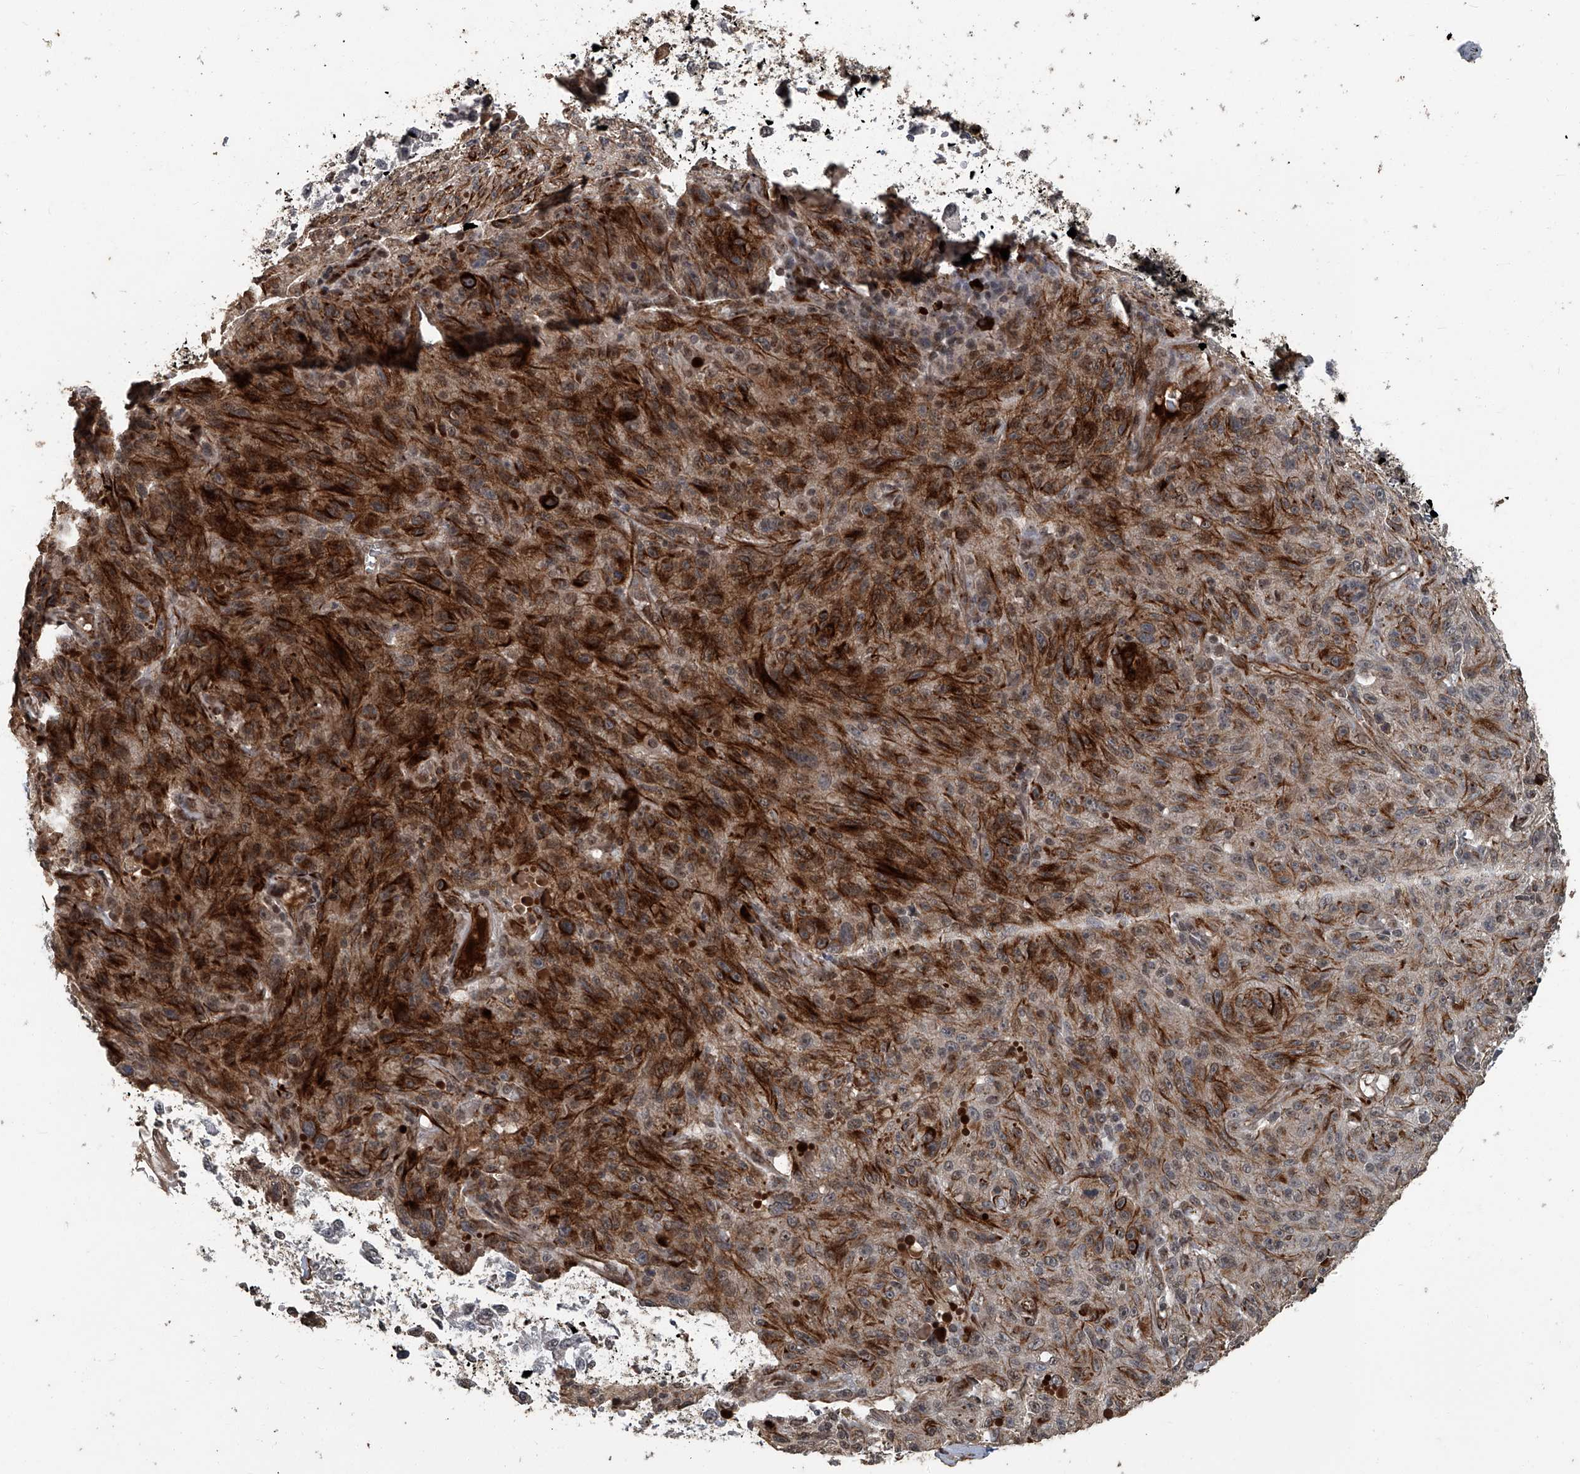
{"staining": {"intensity": "strong", "quantity": ">75%", "location": "cytoplasmic/membranous"}, "tissue": "skin cancer", "cell_type": "Tumor cells", "image_type": "cancer", "snomed": [{"axis": "morphology", "description": "Squamous cell carcinoma, NOS"}, {"axis": "morphology", "description": "Squamous cell carcinoma, metastatic, NOS"}, {"axis": "topography", "description": "Skin"}, {"axis": "topography", "description": "Lymph node"}], "caption": "Metastatic squamous cell carcinoma (skin) tissue displays strong cytoplasmic/membranous positivity in about >75% of tumor cells, visualized by immunohistochemistry.", "gene": "GPR132", "patient": {"sex": "male", "age": 75}}